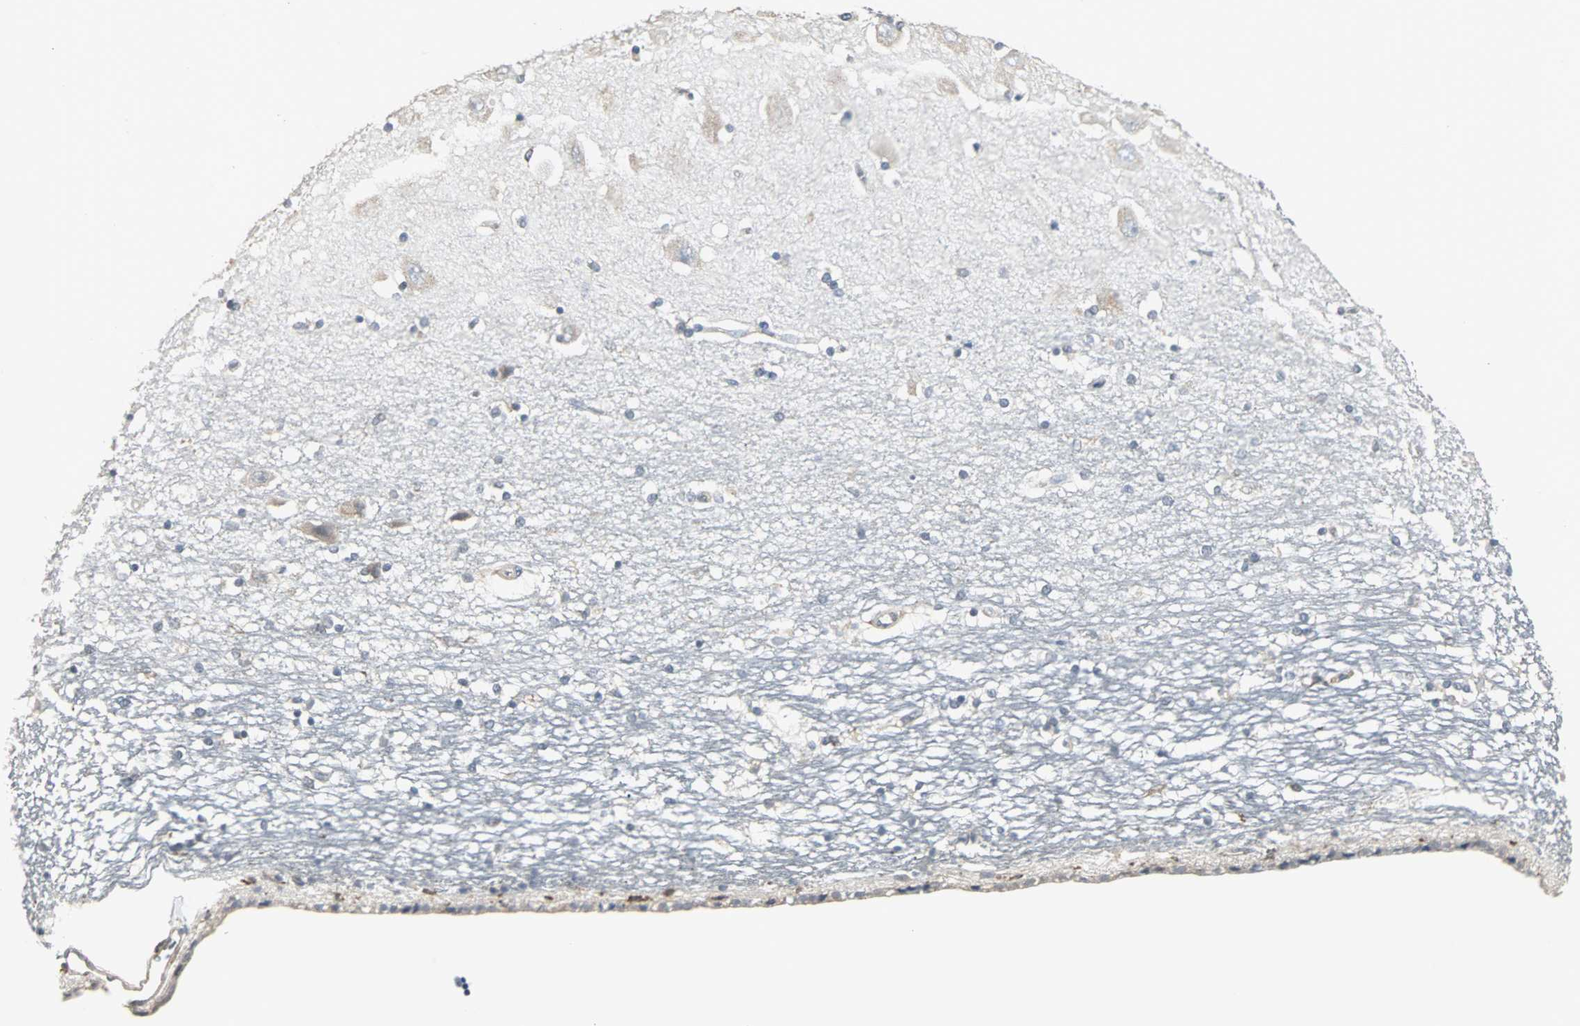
{"staining": {"intensity": "negative", "quantity": "none", "location": "none"}, "tissue": "hippocampus", "cell_type": "Glial cells", "image_type": "normal", "snomed": [{"axis": "morphology", "description": "Normal tissue, NOS"}, {"axis": "topography", "description": "Hippocampus"}], "caption": "IHC of unremarkable hippocampus reveals no staining in glial cells.", "gene": "LRRFIP1", "patient": {"sex": "female", "age": 54}}